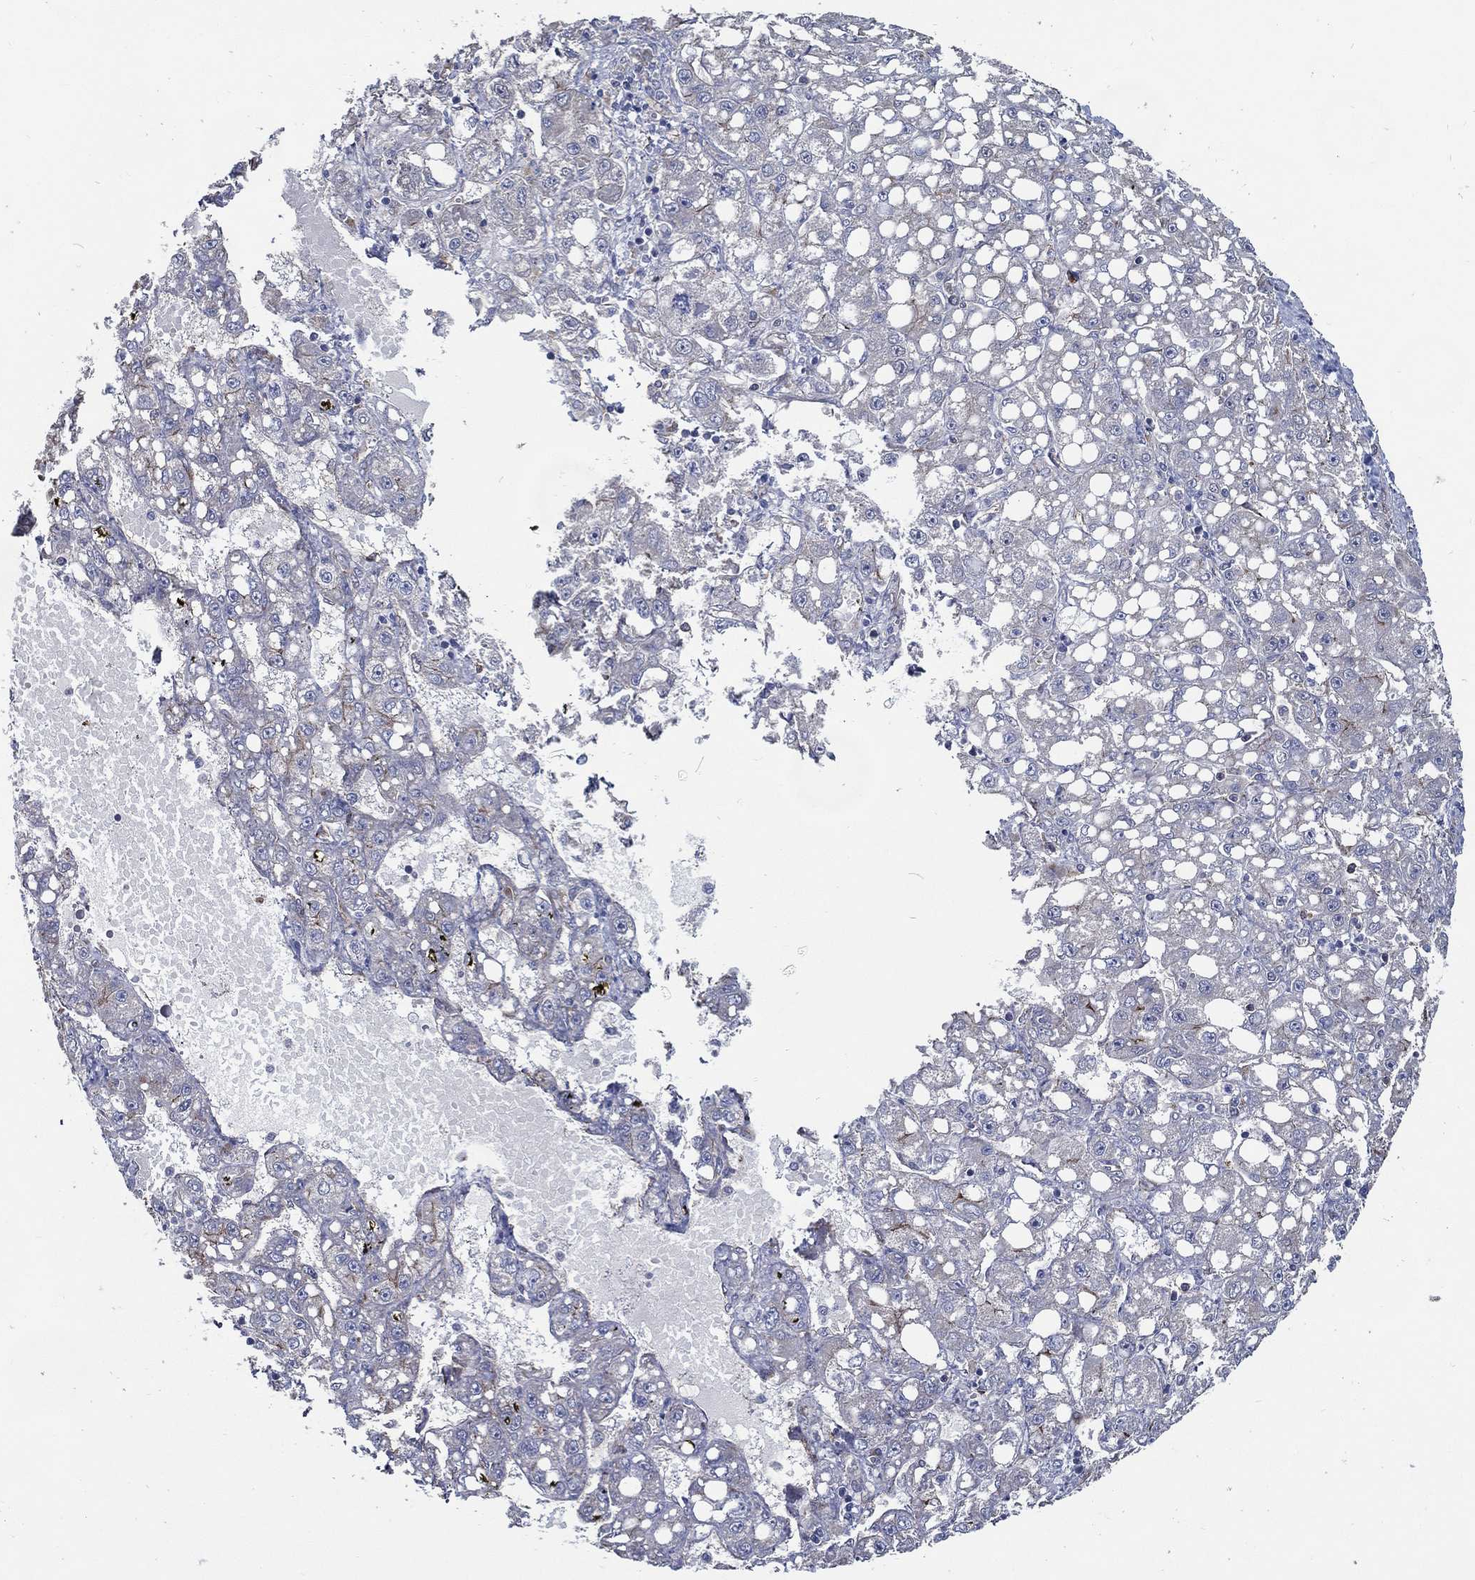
{"staining": {"intensity": "negative", "quantity": "none", "location": "none"}, "tissue": "liver cancer", "cell_type": "Tumor cells", "image_type": "cancer", "snomed": [{"axis": "morphology", "description": "Carcinoma, Hepatocellular, NOS"}, {"axis": "topography", "description": "Liver"}], "caption": "High power microscopy histopathology image of an immunohistochemistry micrograph of liver cancer, revealing no significant positivity in tumor cells. (Brightfield microscopy of DAB (3,3'-diaminobenzidine) immunohistochemistry at high magnification).", "gene": "ARHGAP11A", "patient": {"sex": "female", "age": 65}}